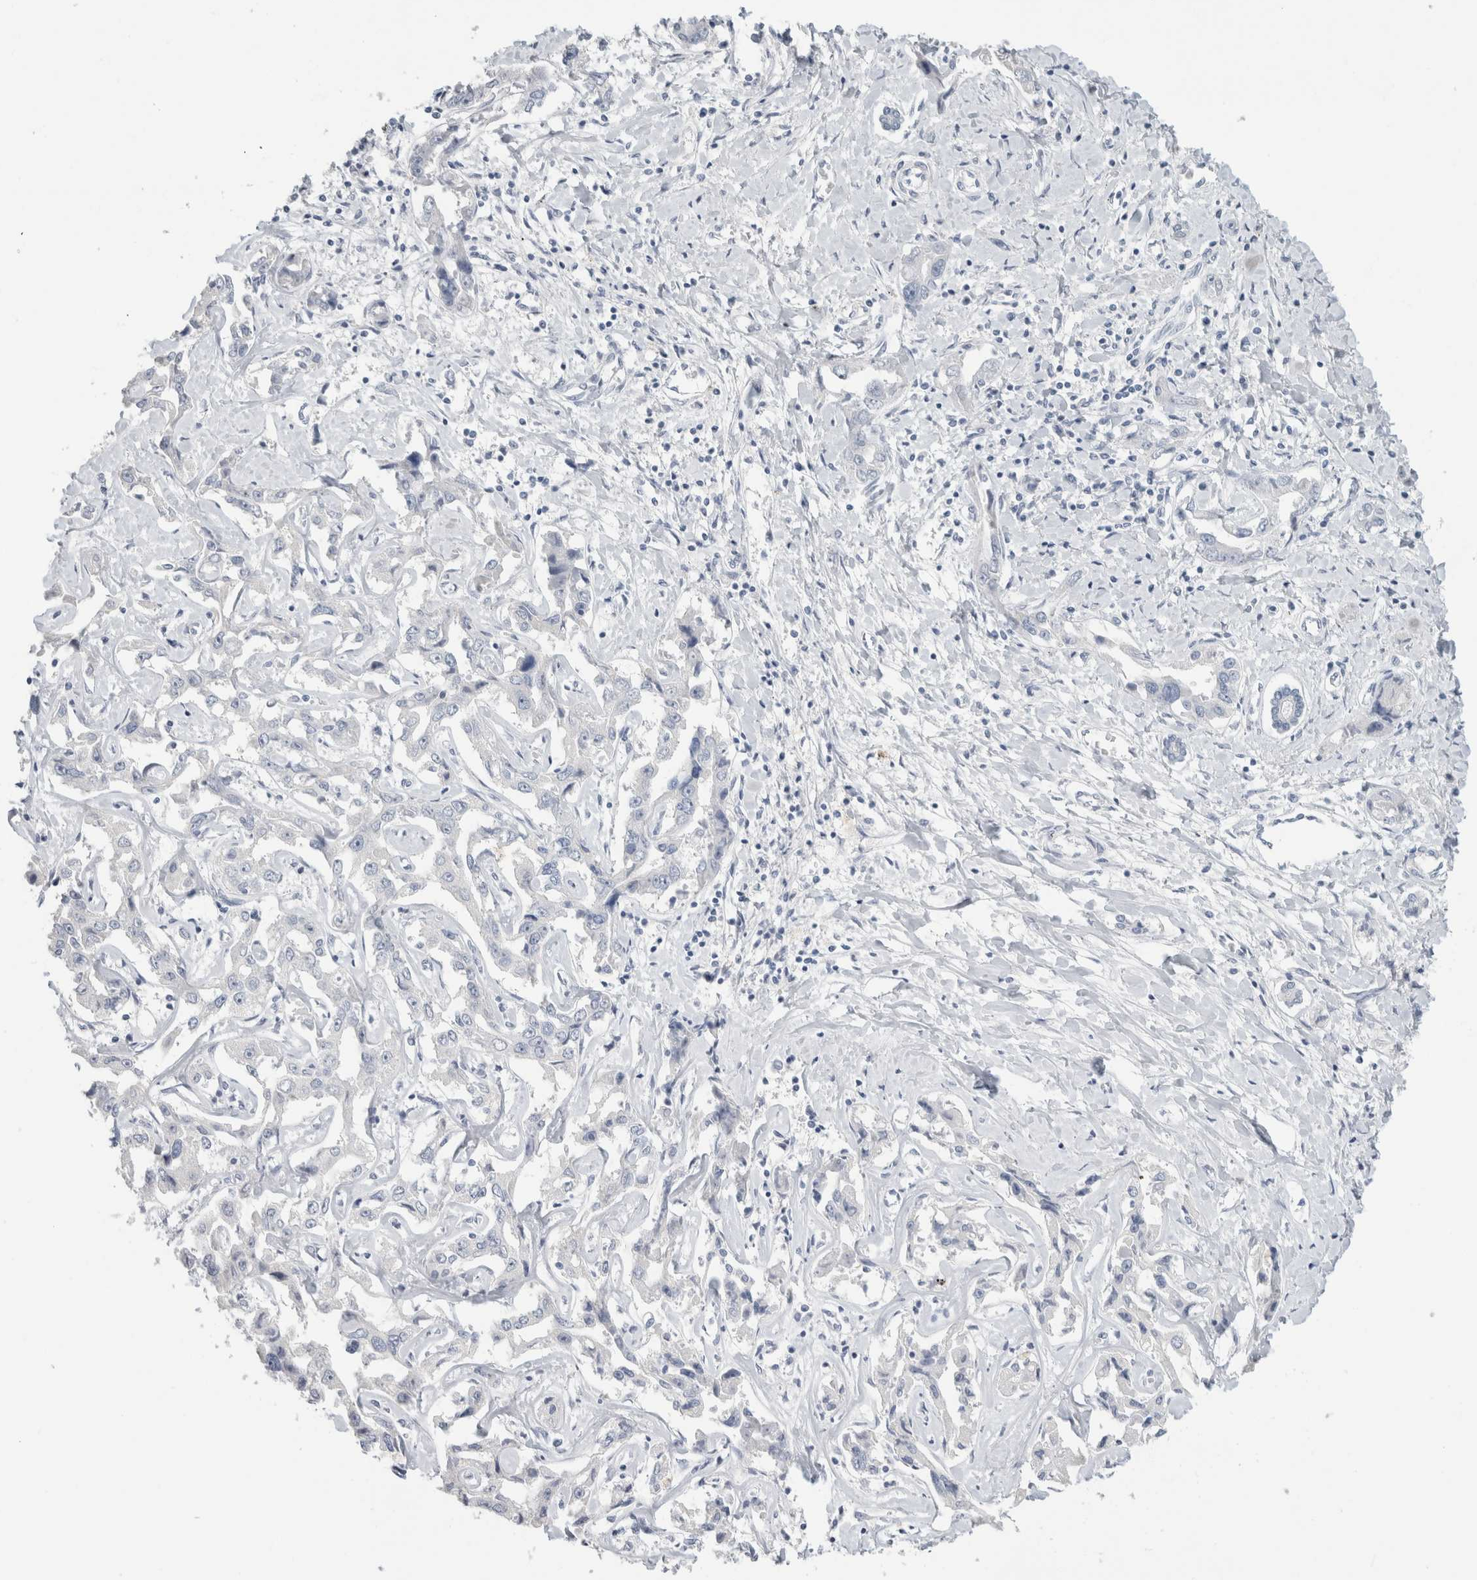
{"staining": {"intensity": "negative", "quantity": "none", "location": "none"}, "tissue": "liver cancer", "cell_type": "Tumor cells", "image_type": "cancer", "snomed": [{"axis": "morphology", "description": "Cholangiocarcinoma"}, {"axis": "topography", "description": "Liver"}], "caption": "Protein analysis of liver cancer (cholangiocarcinoma) exhibits no significant expression in tumor cells.", "gene": "SLC6A1", "patient": {"sex": "male", "age": 59}}